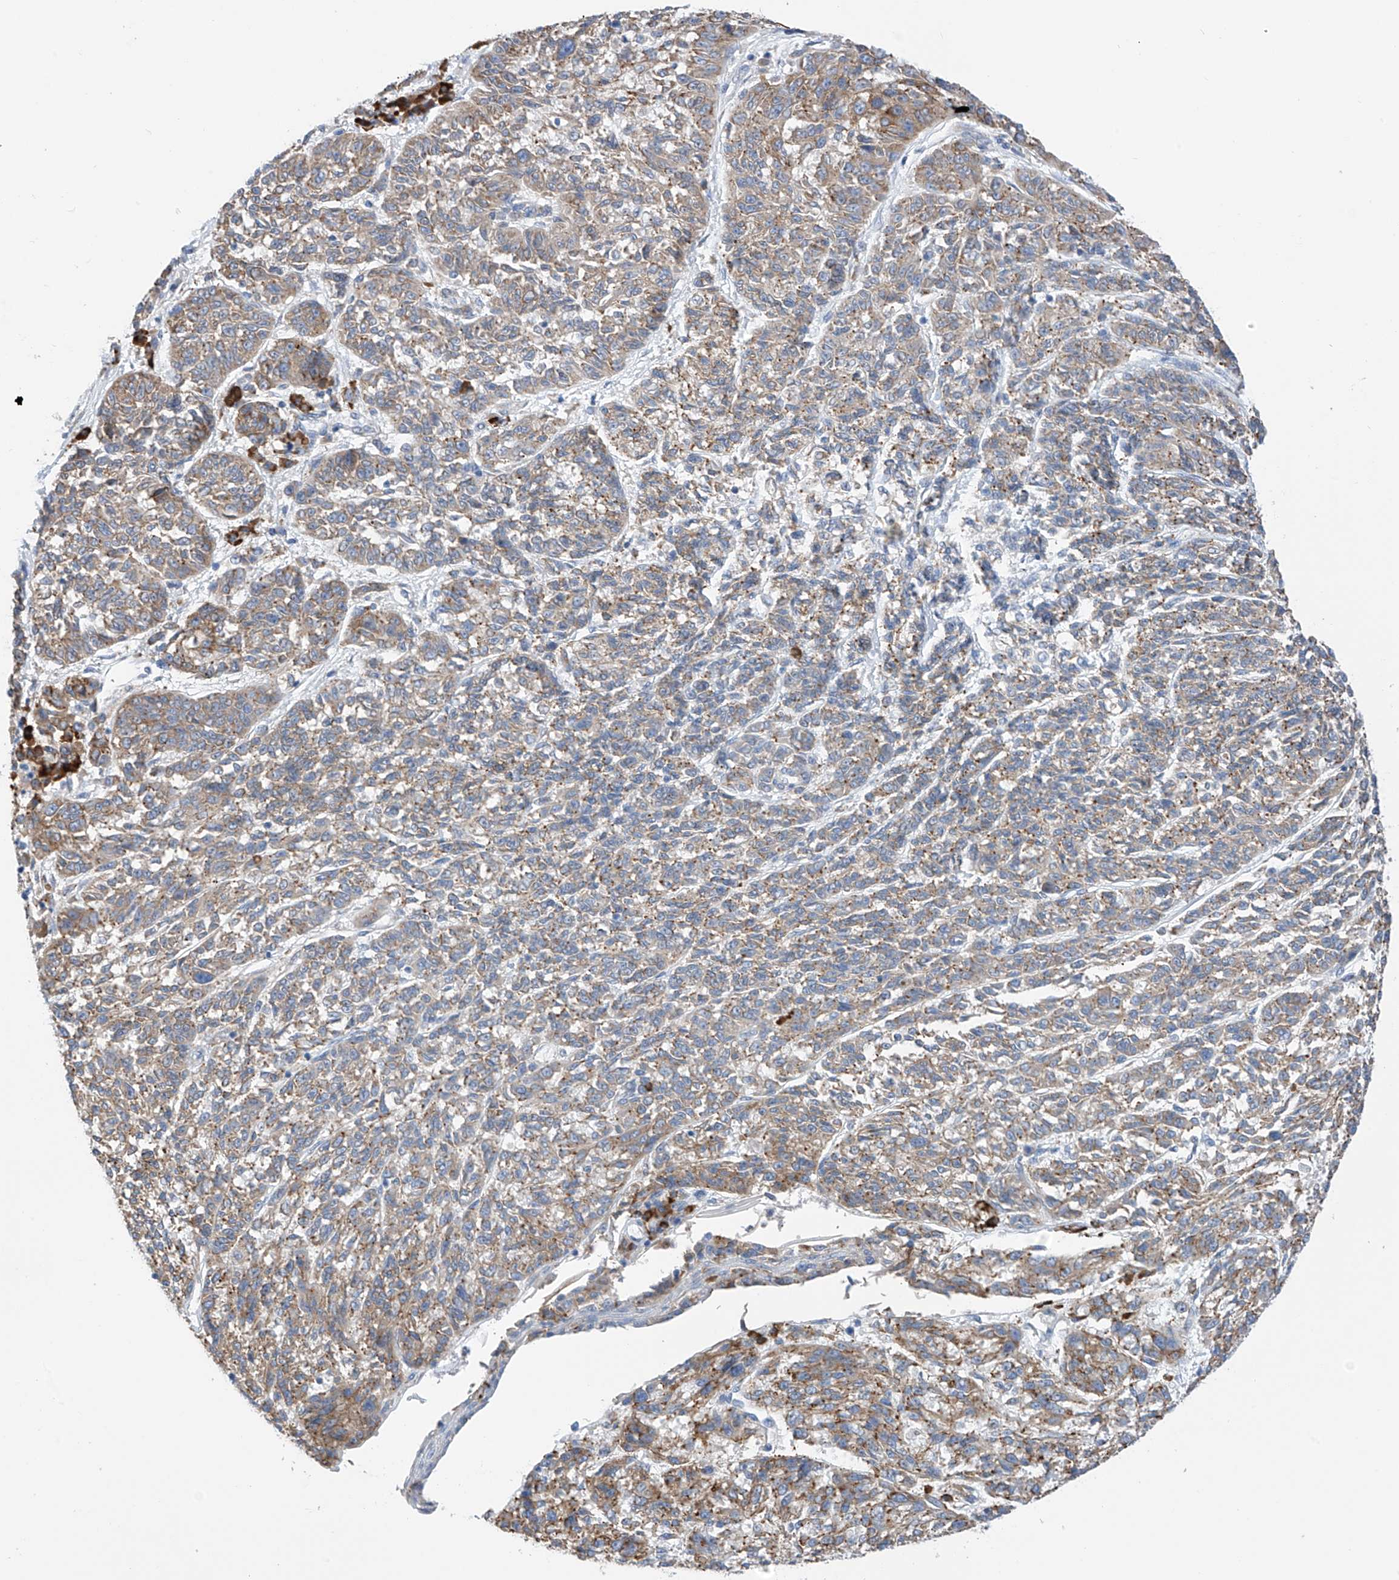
{"staining": {"intensity": "weak", "quantity": ">75%", "location": "cytoplasmic/membranous"}, "tissue": "melanoma", "cell_type": "Tumor cells", "image_type": "cancer", "snomed": [{"axis": "morphology", "description": "Malignant melanoma, NOS"}, {"axis": "topography", "description": "Skin"}], "caption": "Human melanoma stained with a protein marker displays weak staining in tumor cells.", "gene": "REC8", "patient": {"sex": "male", "age": 53}}